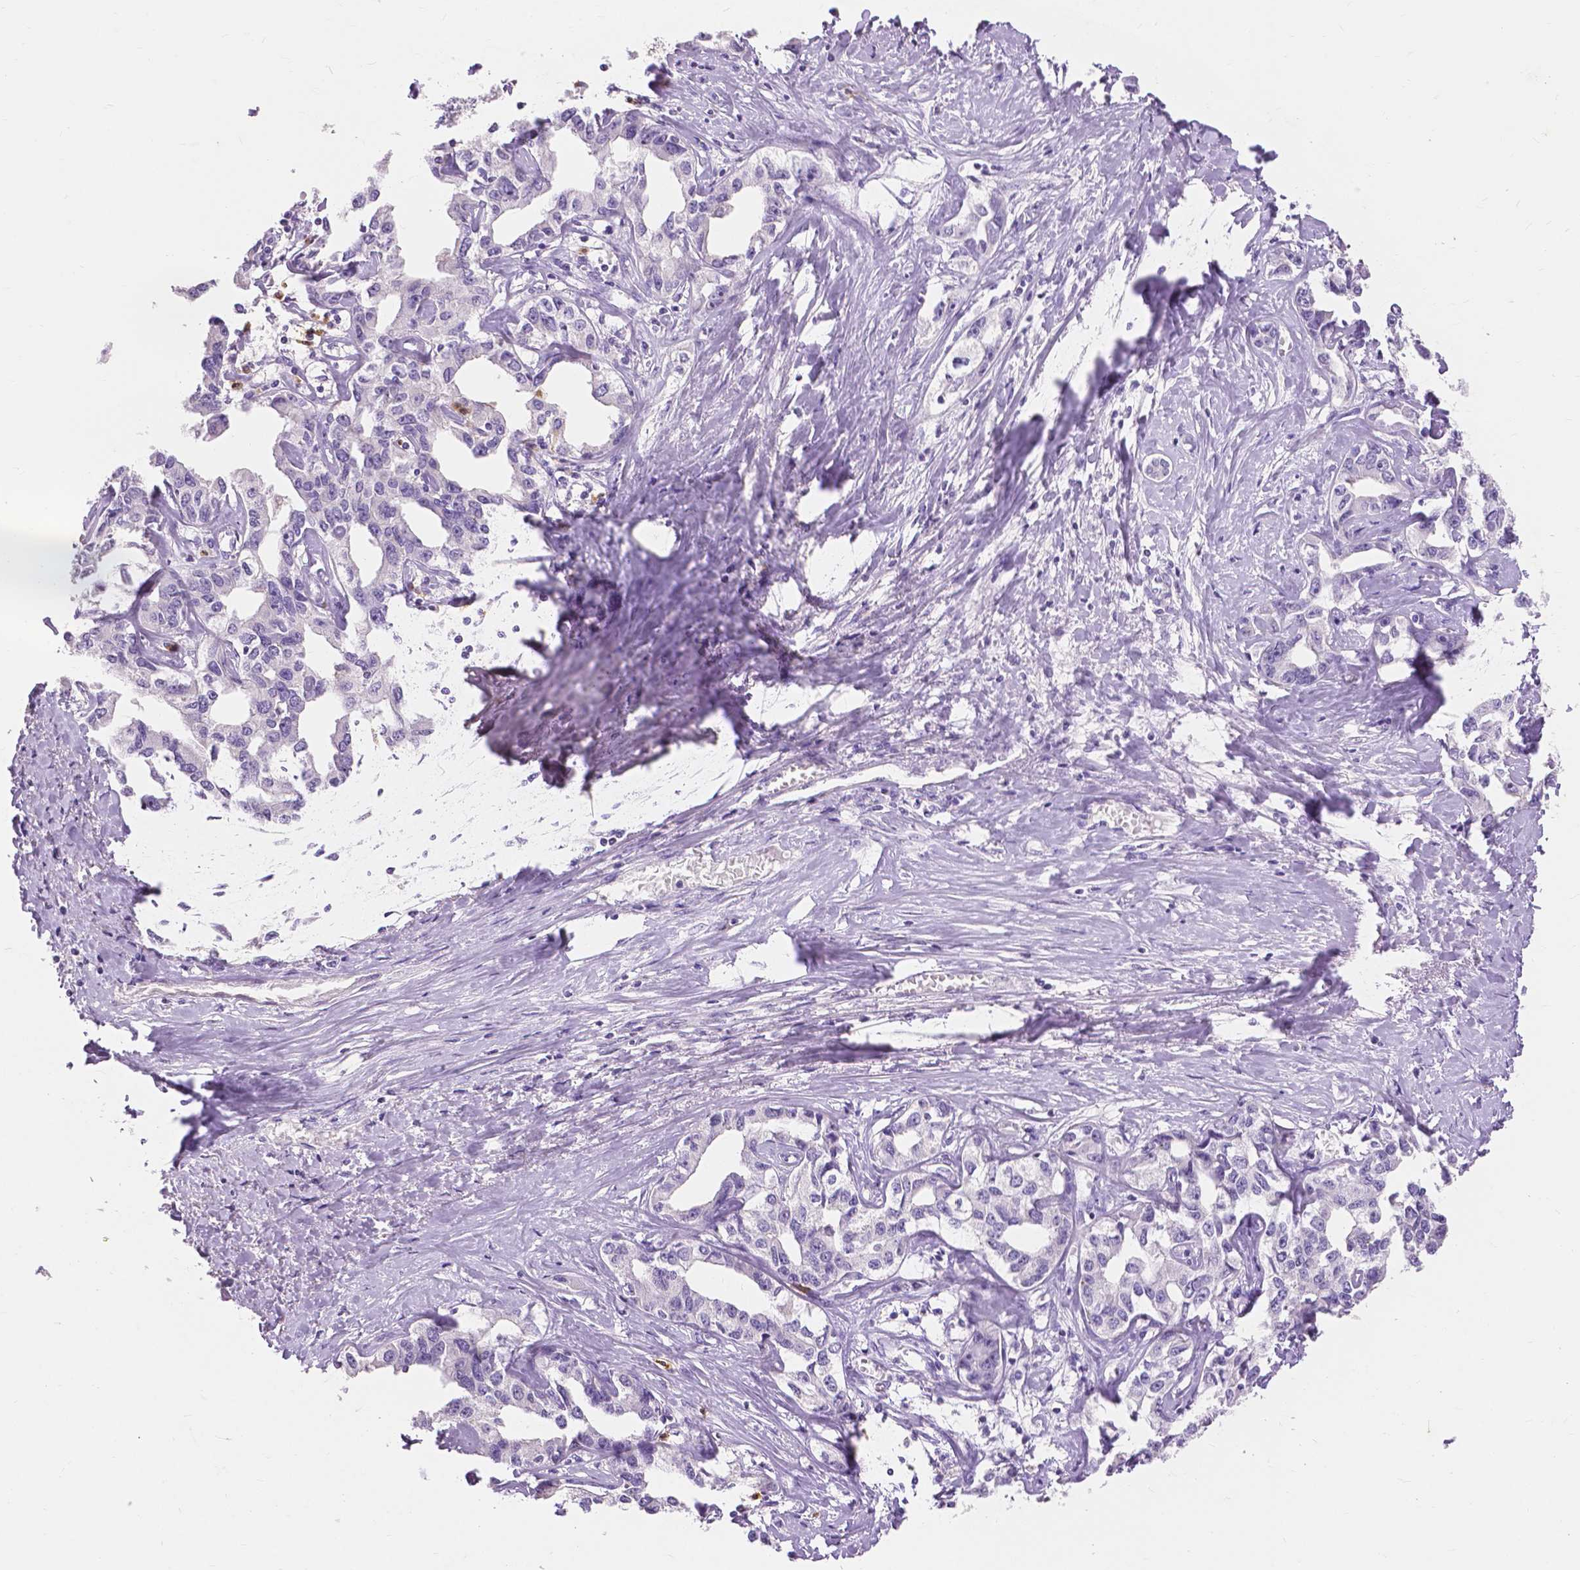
{"staining": {"intensity": "negative", "quantity": "none", "location": "none"}, "tissue": "liver cancer", "cell_type": "Tumor cells", "image_type": "cancer", "snomed": [{"axis": "morphology", "description": "Cholangiocarcinoma"}, {"axis": "topography", "description": "Liver"}], "caption": "IHC micrograph of human liver cancer stained for a protein (brown), which reveals no staining in tumor cells.", "gene": "CXCR2", "patient": {"sex": "male", "age": 59}}